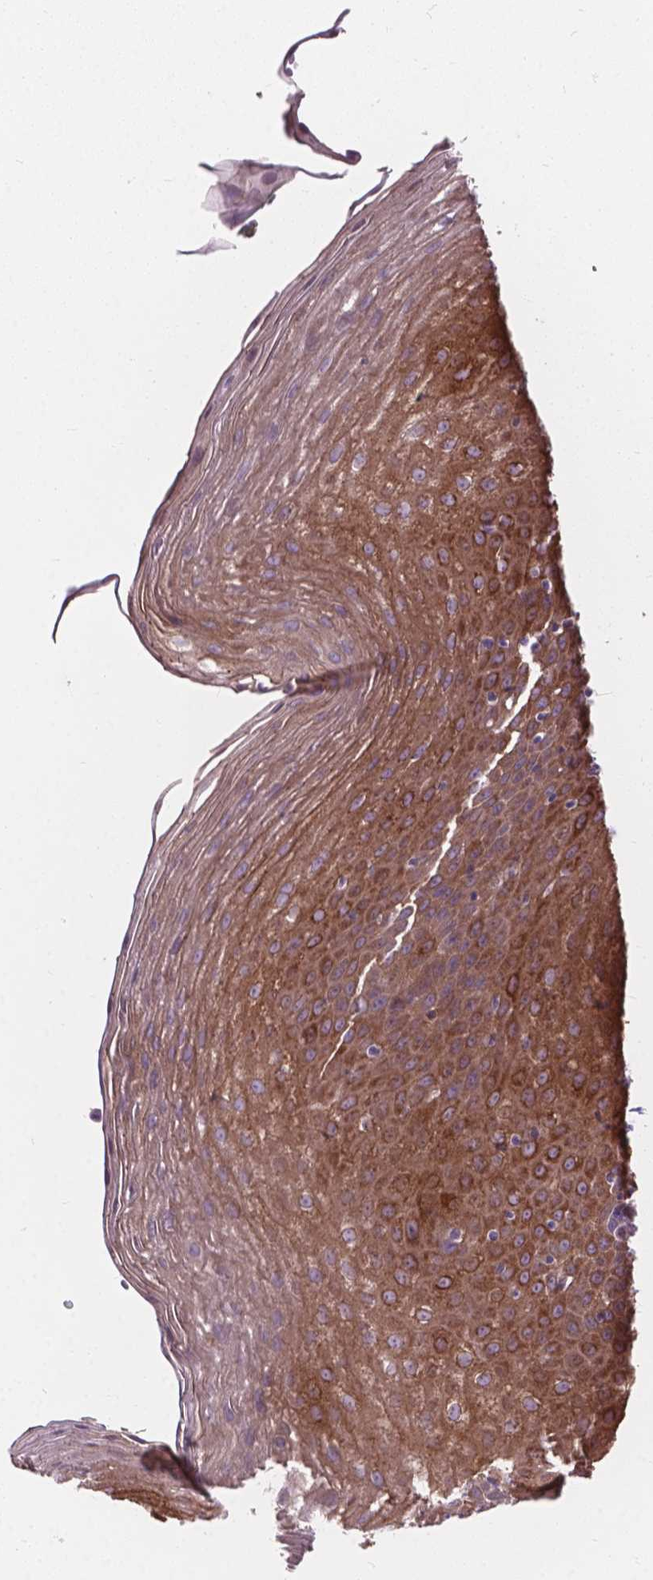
{"staining": {"intensity": "moderate", "quantity": "<25%", "location": "cytoplasmic/membranous"}, "tissue": "esophagus", "cell_type": "Squamous epithelial cells", "image_type": "normal", "snomed": [{"axis": "morphology", "description": "Normal tissue, NOS"}, {"axis": "topography", "description": "Esophagus"}], "caption": "Immunohistochemical staining of normal esophagus reveals low levels of moderate cytoplasmic/membranous staining in approximately <25% of squamous epithelial cells. (Brightfield microscopy of DAB IHC at high magnification).", "gene": "MYH14", "patient": {"sex": "female", "age": 81}}